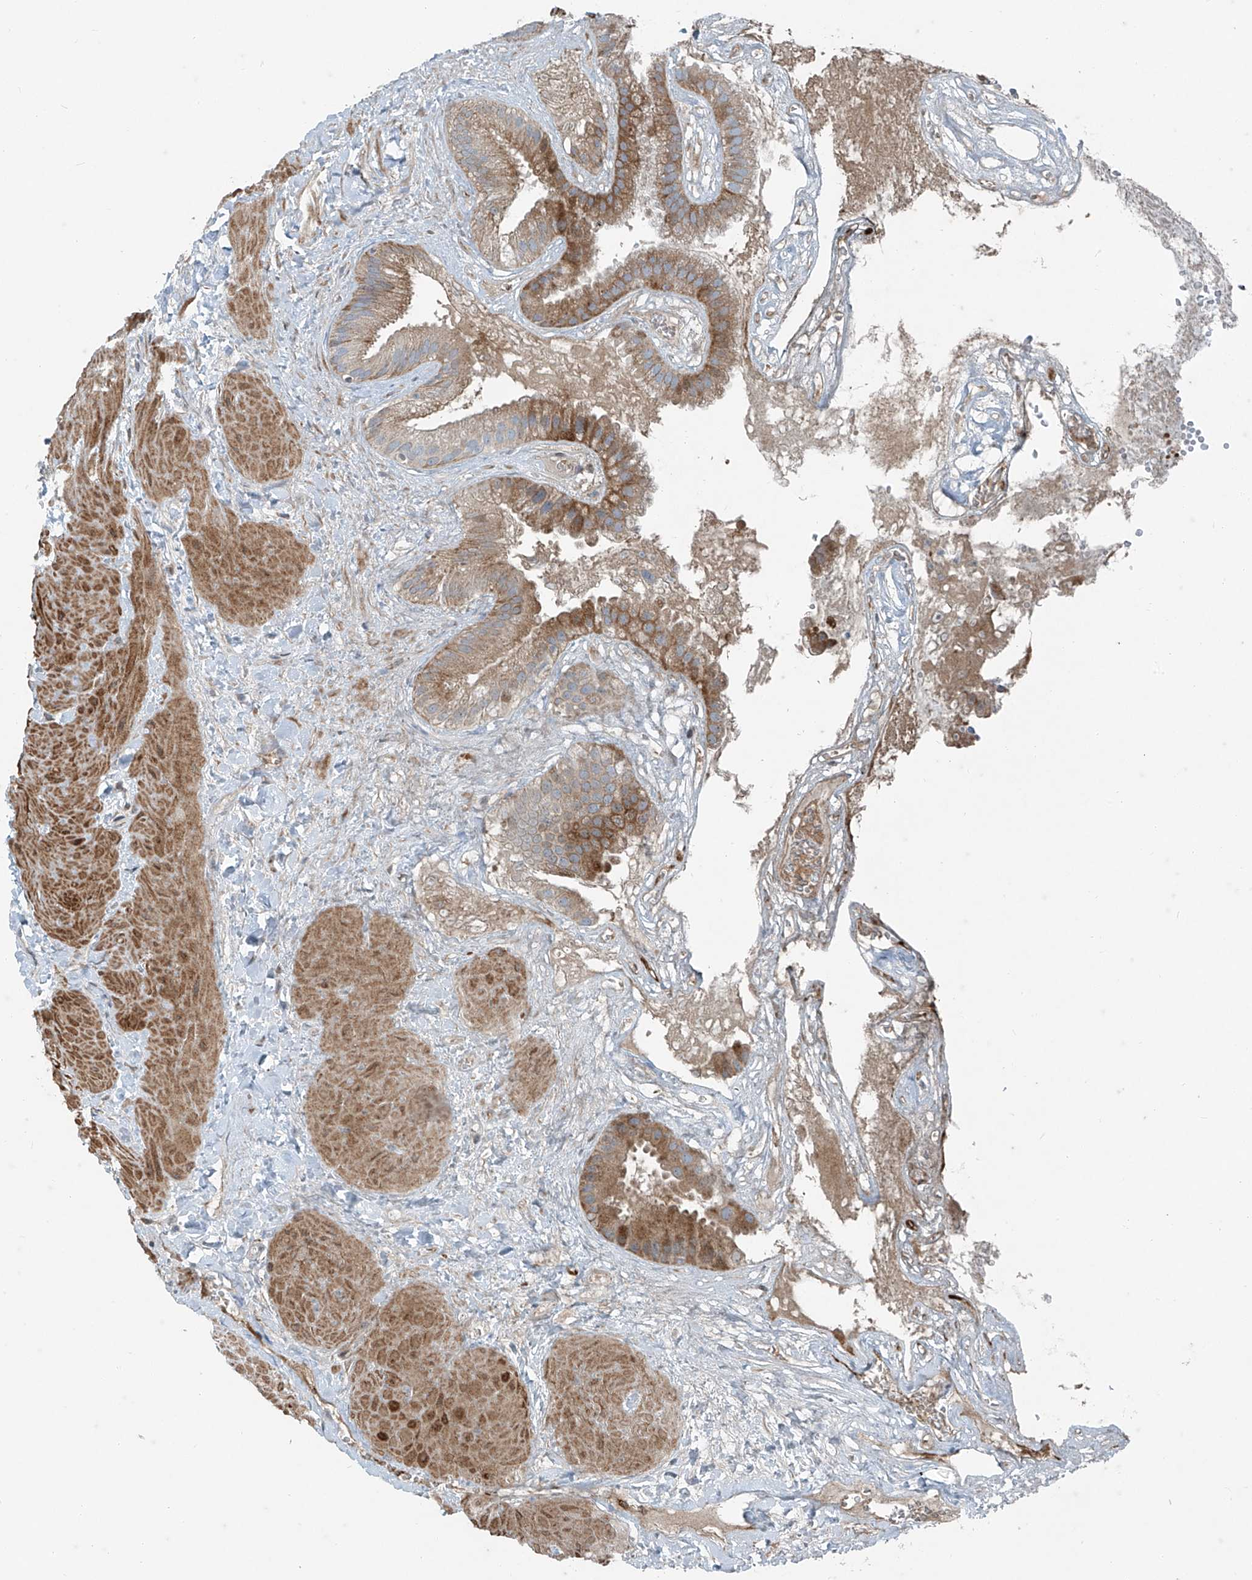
{"staining": {"intensity": "strong", "quantity": "25%-75%", "location": "cytoplasmic/membranous"}, "tissue": "gallbladder", "cell_type": "Glandular cells", "image_type": "normal", "snomed": [{"axis": "morphology", "description": "Normal tissue, NOS"}, {"axis": "topography", "description": "Gallbladder"}], "caption": "High-magnification brightfield microscopy of benign gallbladder stained with DAB (brown) and counterstained with hematoxylin (blue). glandular cells exhibit strong cytoplasmic/membranous expression is present in approximately25%-75% of cells. (DAB = brown stain, brightfield microscopy at high magnification).", "gene": "PPCS", "patient": {"sex": "male", "age": 55}}